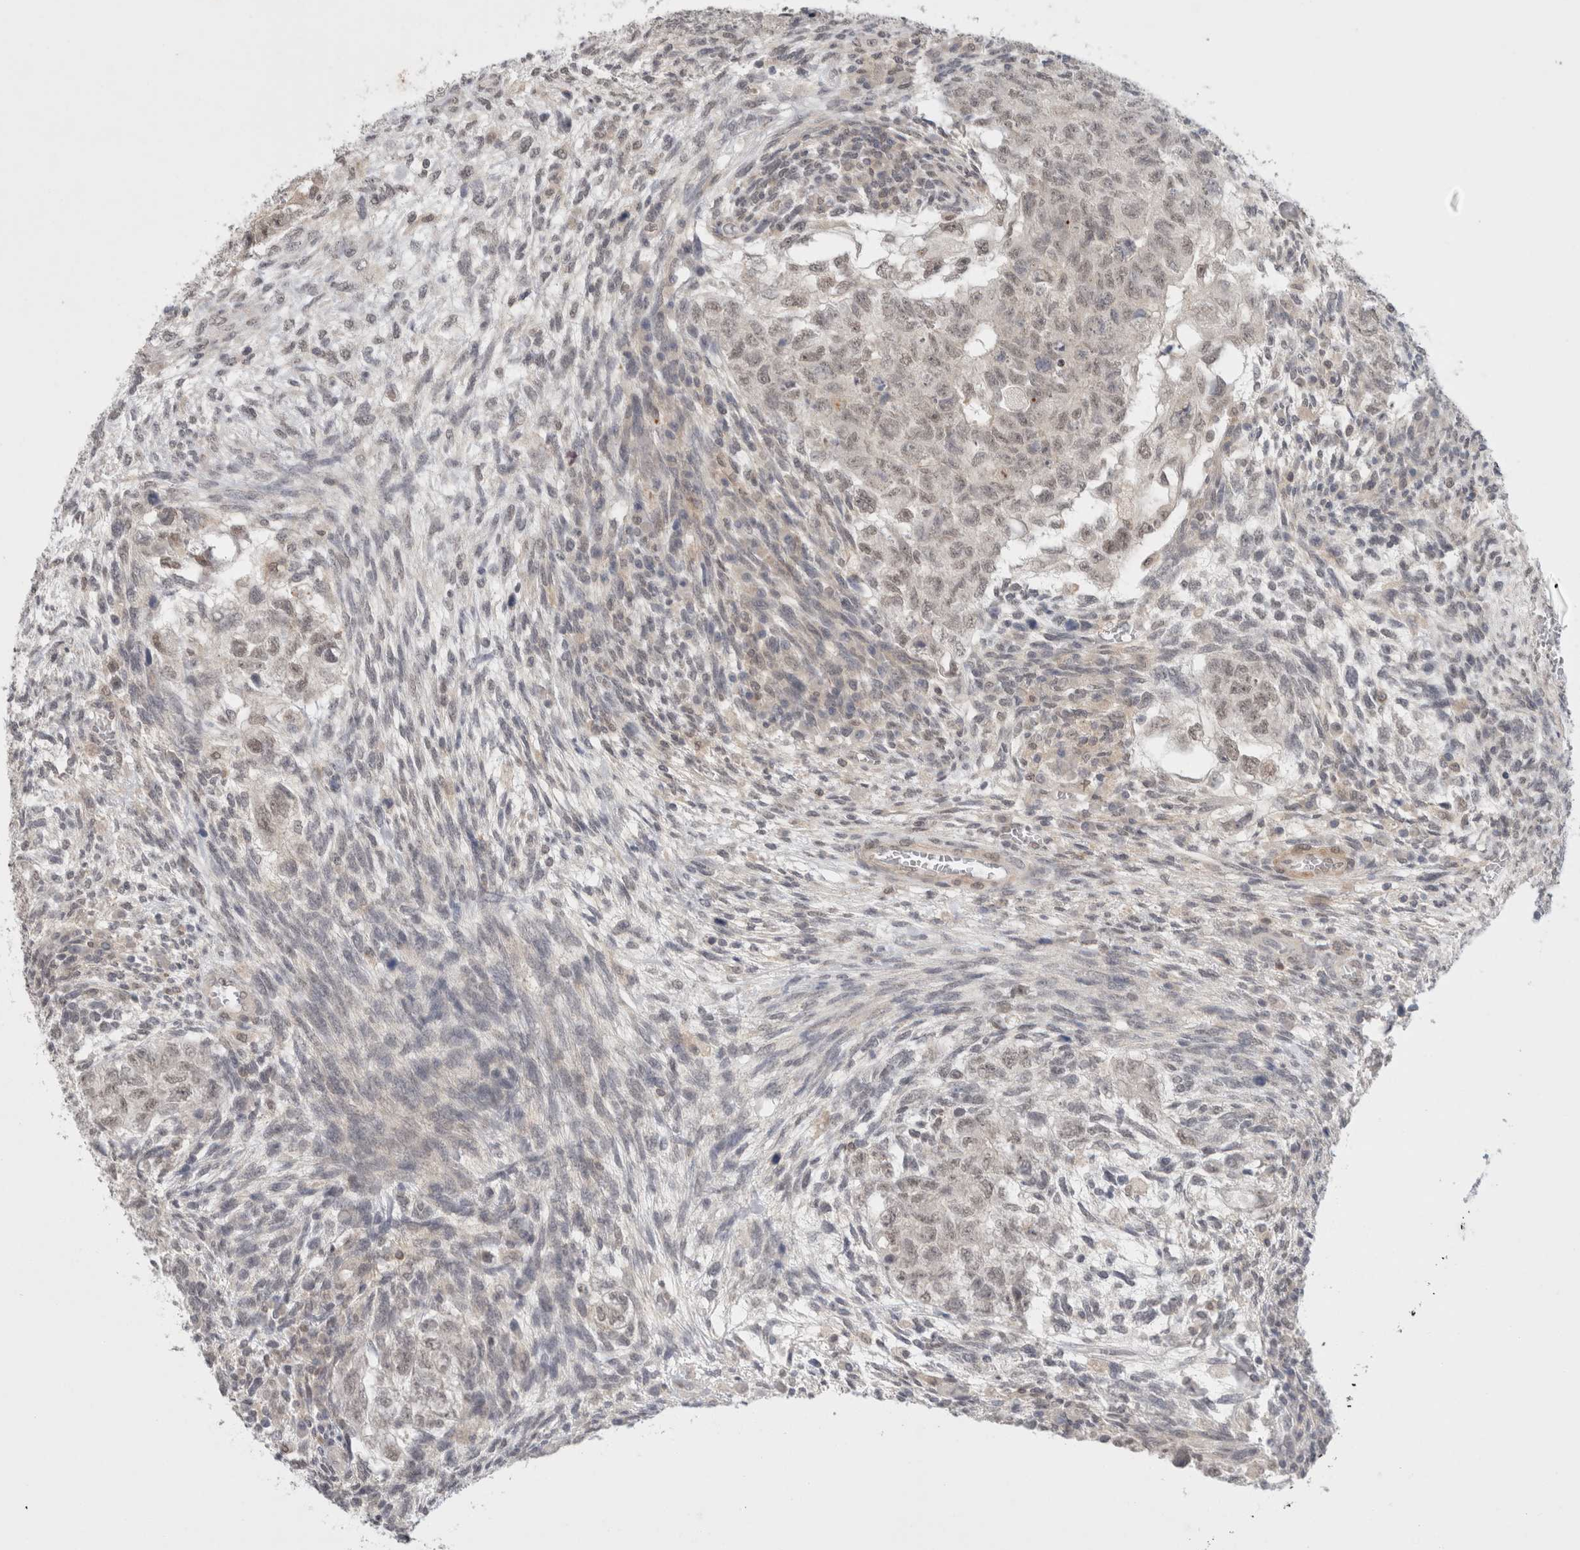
{"staining": {"intensity": "weak", "quantity": "<25%", "location": "nuclear"}, "tissue": "testis cancer", "cell_type": "Tumor cells", "image_type": "cancer", "snomed": [{"axis": "morphology", "description": "Normal tissue, NOS"}, {"axis": "morphology", "description": "Carcinoma, Embryonal, NOS"}, {"axis": "topography", "description": "Testis"}], "caption": "Immunohistochemistry (IHC) image of neoplastic tissue: embryonal carcinoma (testis) stained with DAB exhibits no significant protein expression in tumor cells.", "gene": "FBXO42", "patient": {"sex": "male", "age": 36}}